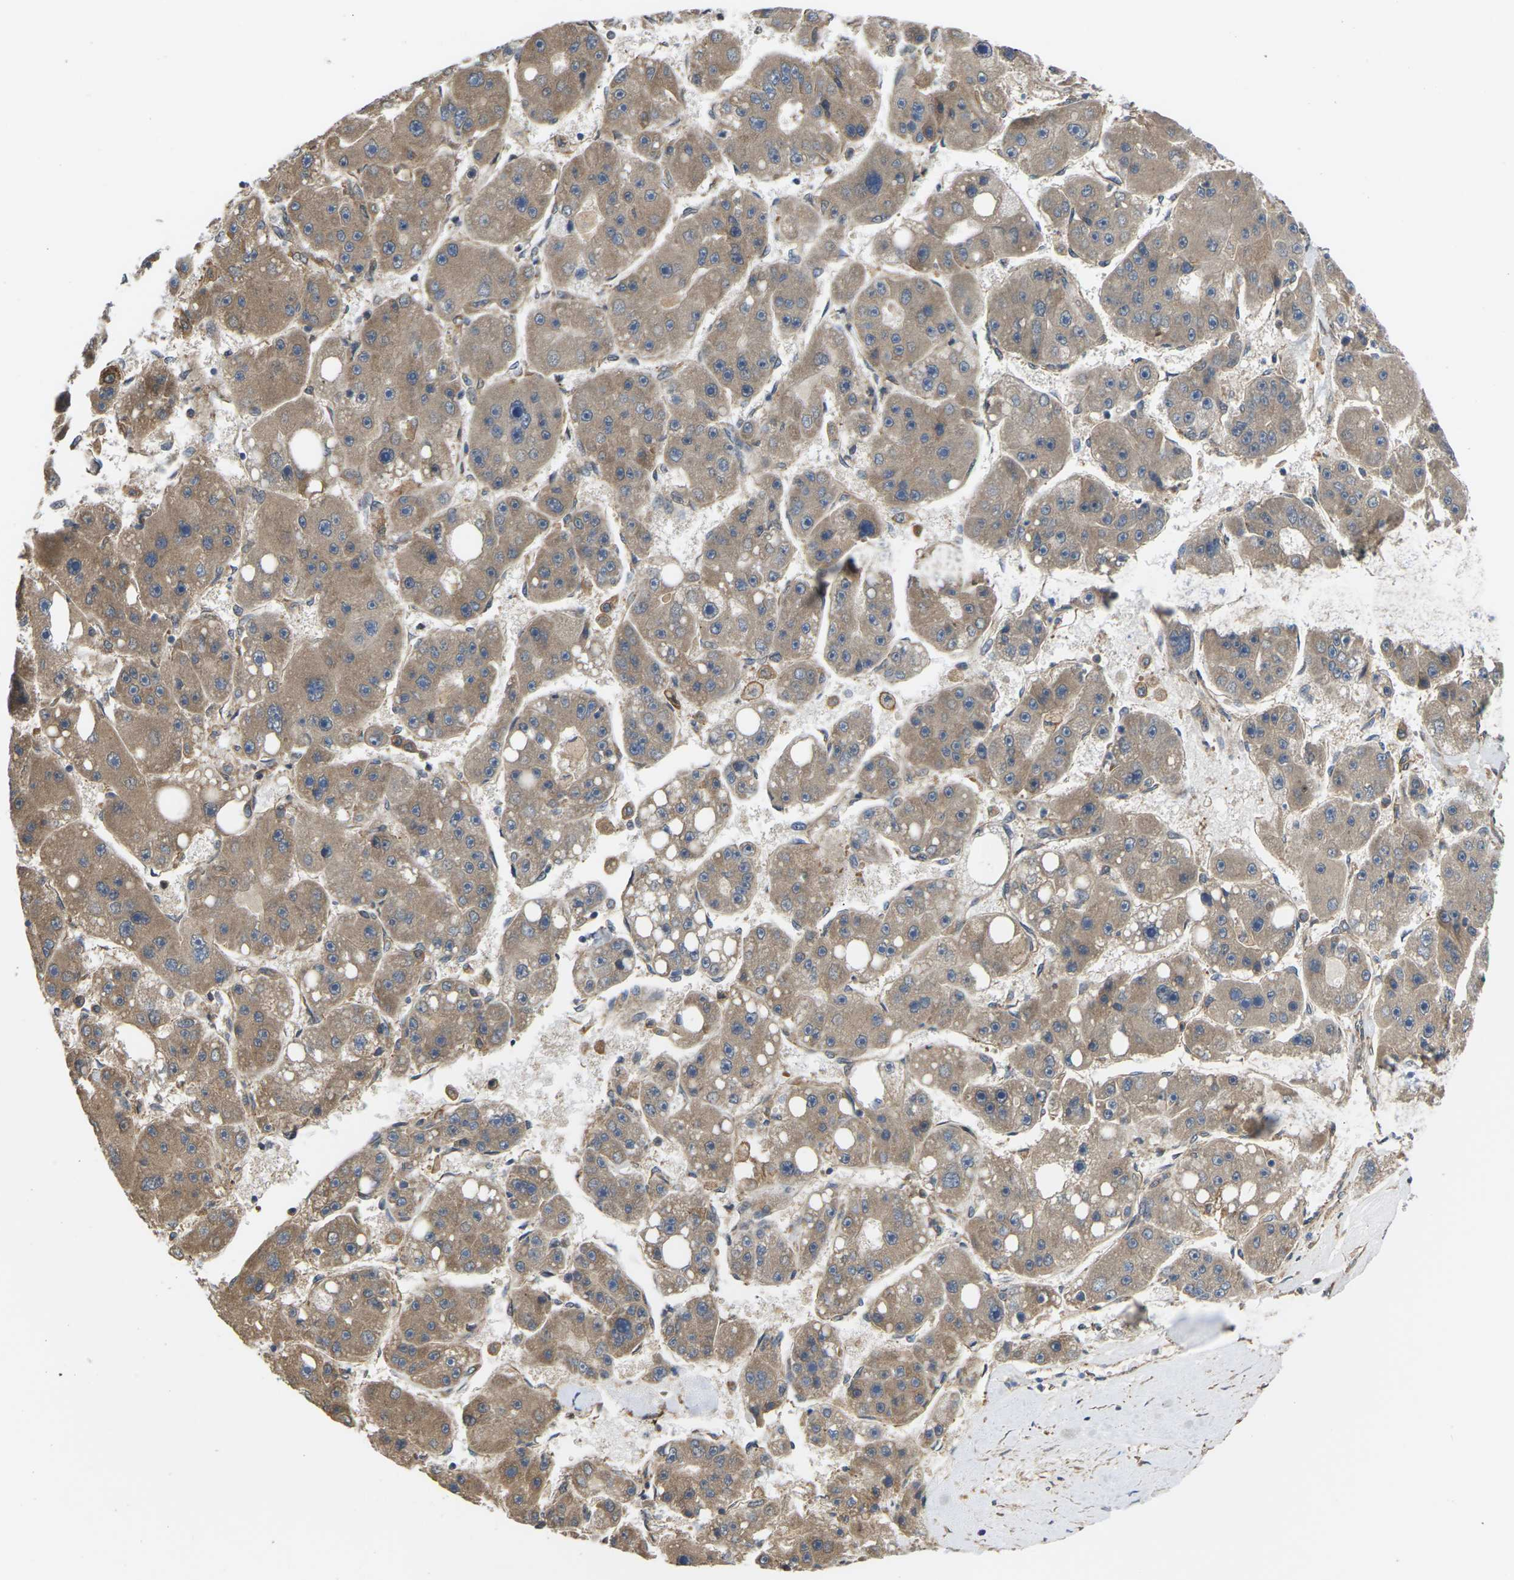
{"staining": {"intensity": "moderate", "quantity": ">75%", "location": "cytoplasmic/membranous"}, "tissue": "liver cancer", "cell_type": "Tumor cells", "image_type": "cancer", "snomed": [{"axis": "morphology", "description": "Carcinoma, Hepatocellular, NOS"}, {"axis": "topography", "description": "Liver"}], "caption": "High-power microscopy captured an IHC histopathology image of liver cancer (hepatocellular carcinoma), revealing moderate cytoplasmic/membranous positivity in approximately >75% of tumor cells.", "gene": "NRAS", "patient": {"sex": "female", "age": 61}}